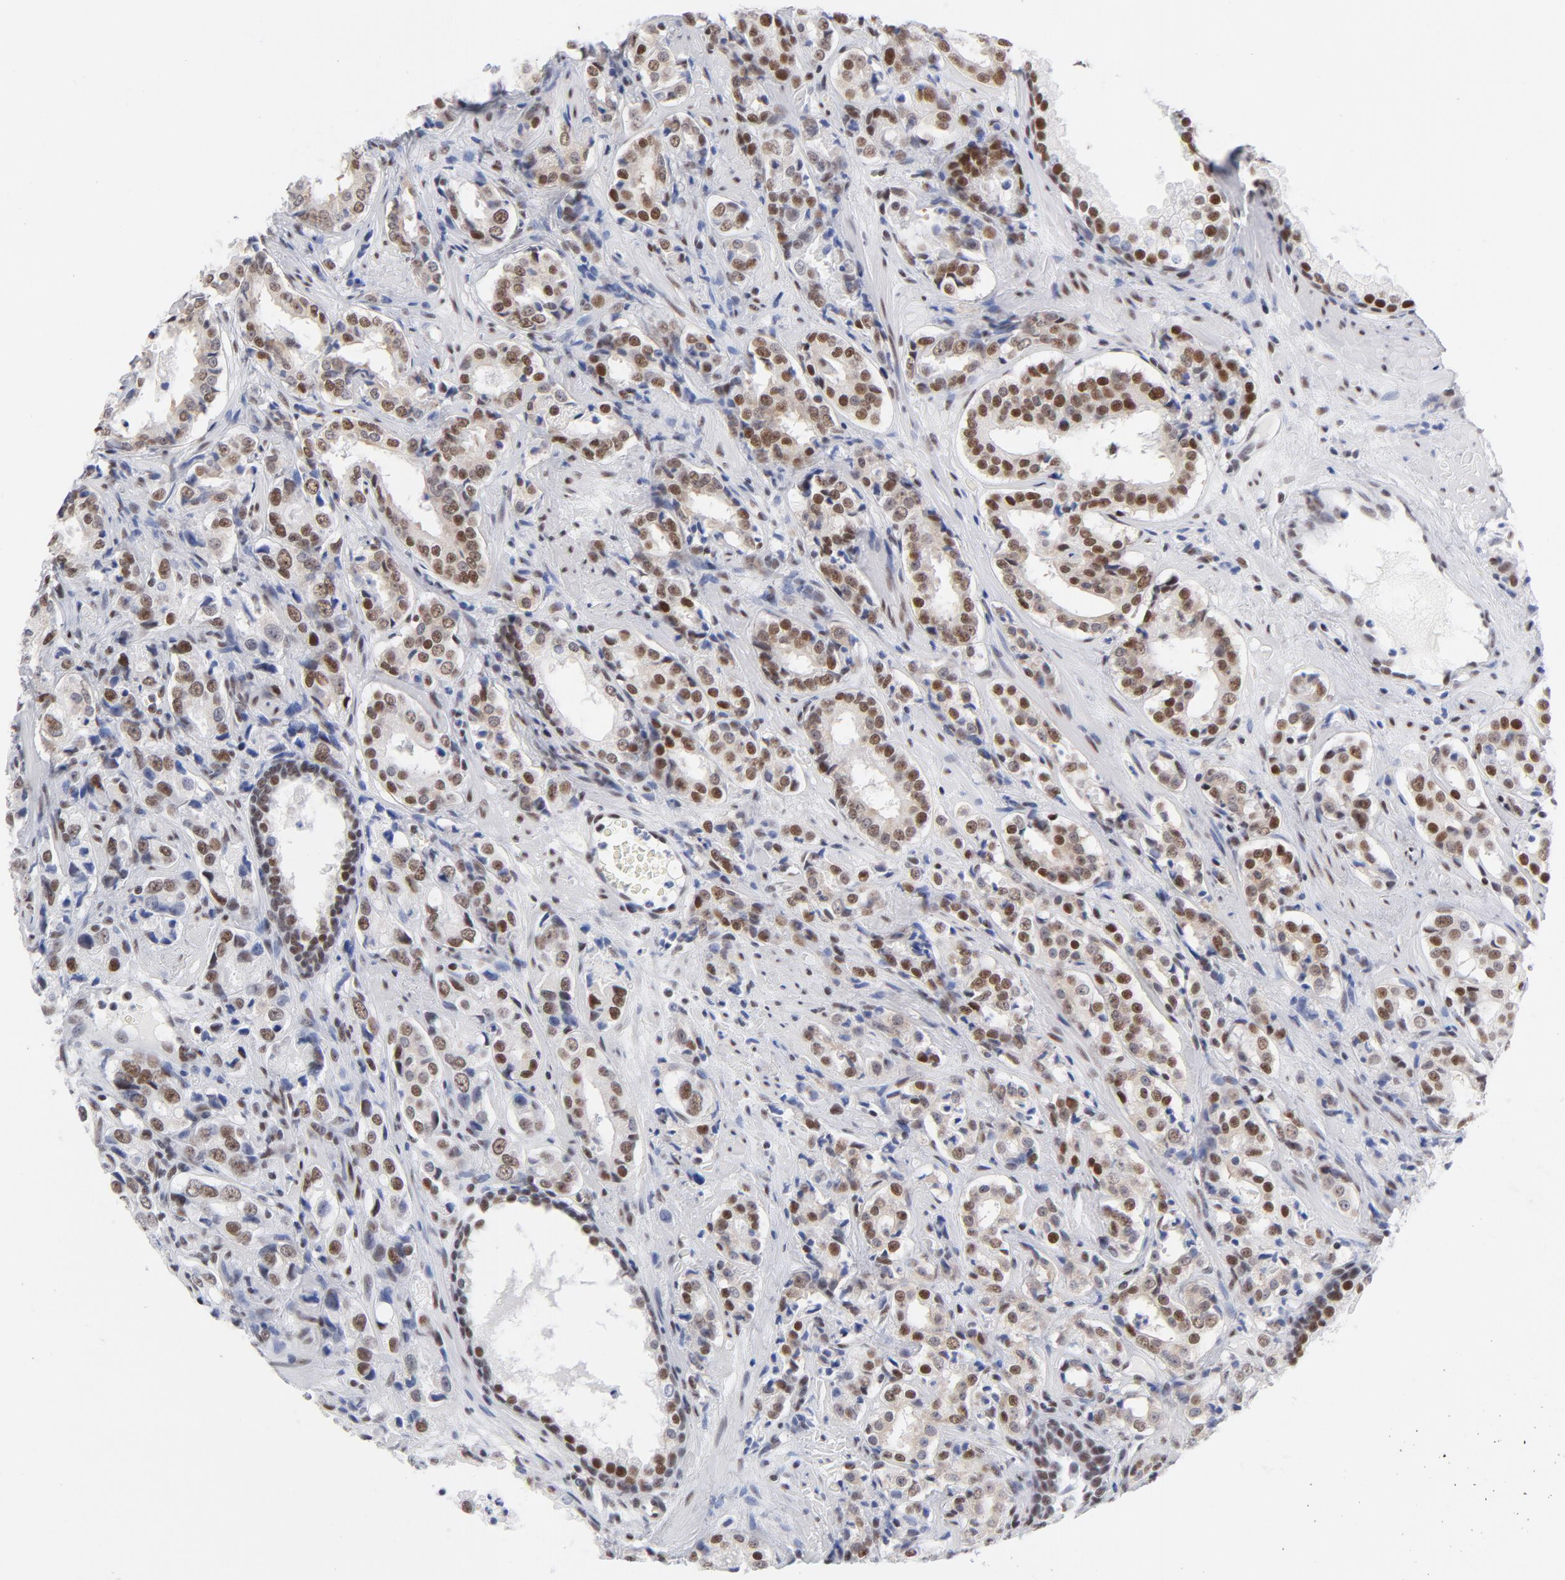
{"staining": {"intensity": "moderate", "quantity": ">75%", "location": "nuclear"}, "tissue": "prostate cancer", "cell_type": "Tumor cells", "image_type": "cancer", "snomed": [{"axis": "morphology", "description": "Adenocarcinoma, Medium grade"}, {"axis": "topography", "description": "Prostate"}], "caption": "A brown stain highlights moderate nuclear positivity of a protein in human prostate medium-grade adenocarcinoma tumor cells.", "gene": "ATF2", "patient": {"sex": "male", "age": 60}}